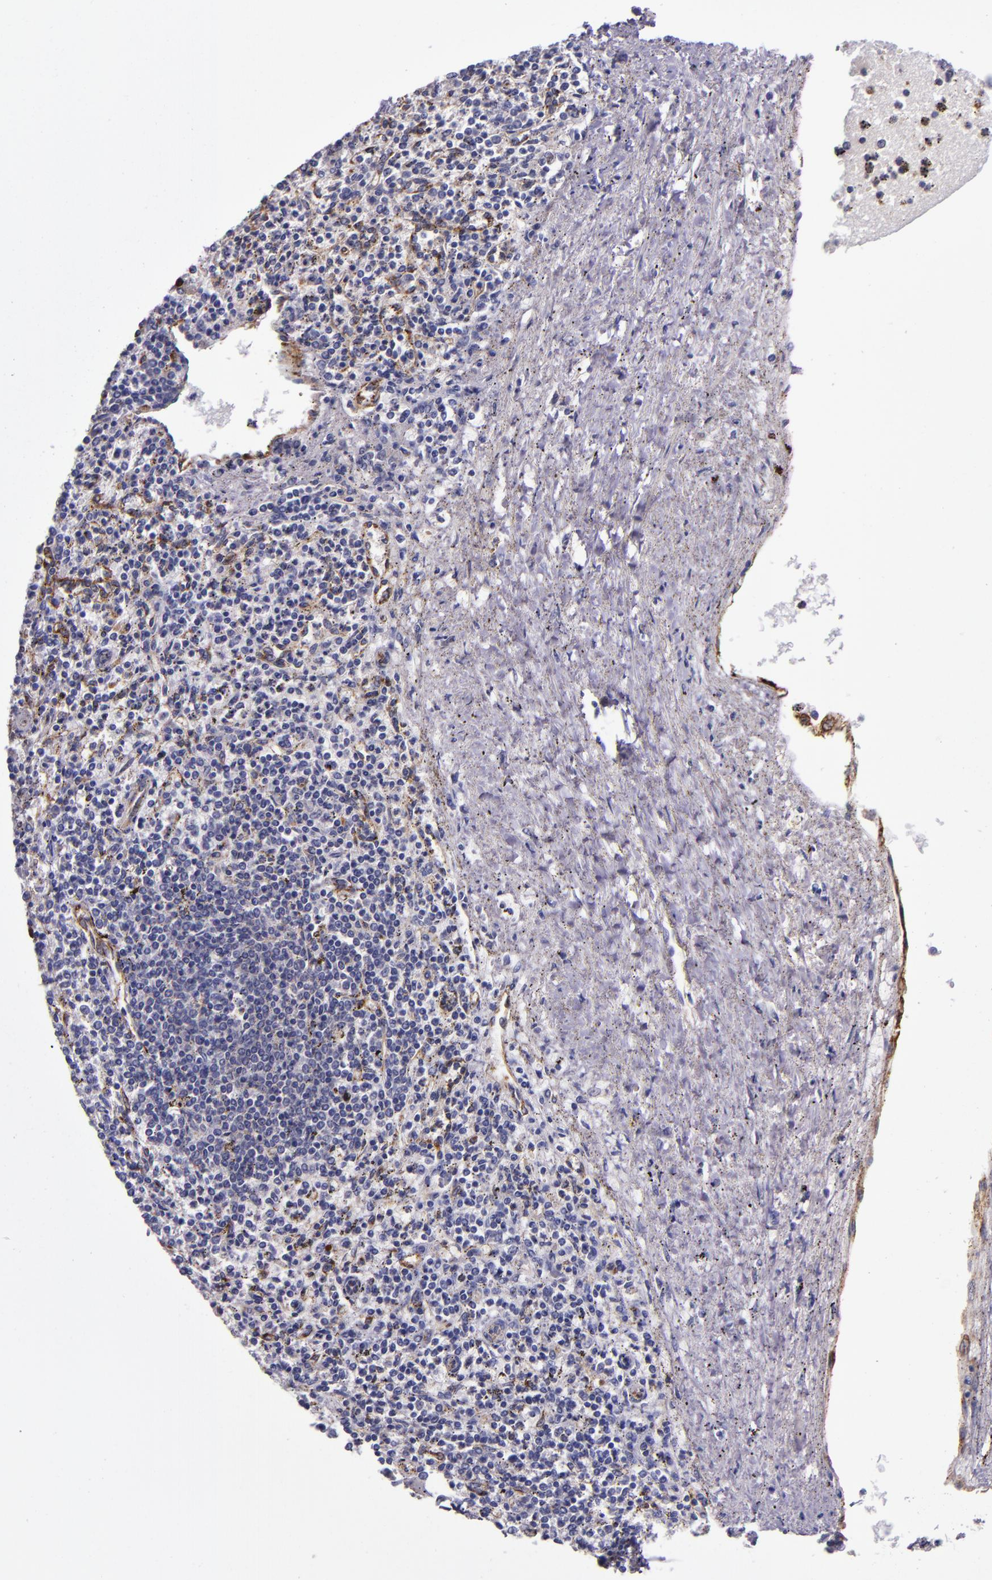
{"staining": {"intensity": "weak", "quantity": "<25%", "location": "cytoplasmic/membranous"}, "tissue": "spleen", "cell_type": "Cells in red pulp", "image_type": "normal", "snomed": [{"axis": "morphology", "description": "Normal tissue, NOS"}, {"axis": "topography", "description": "Spleen"}], "caption": "IHC of normal spleen shows no expression in cells in red pulp. (Brightfield microscopy of DAB (3,3'-diaminobenzidine) IHC at high magnification).", "gene": "CLEC3B", "patient": {"sex": "male", "age": 72}}